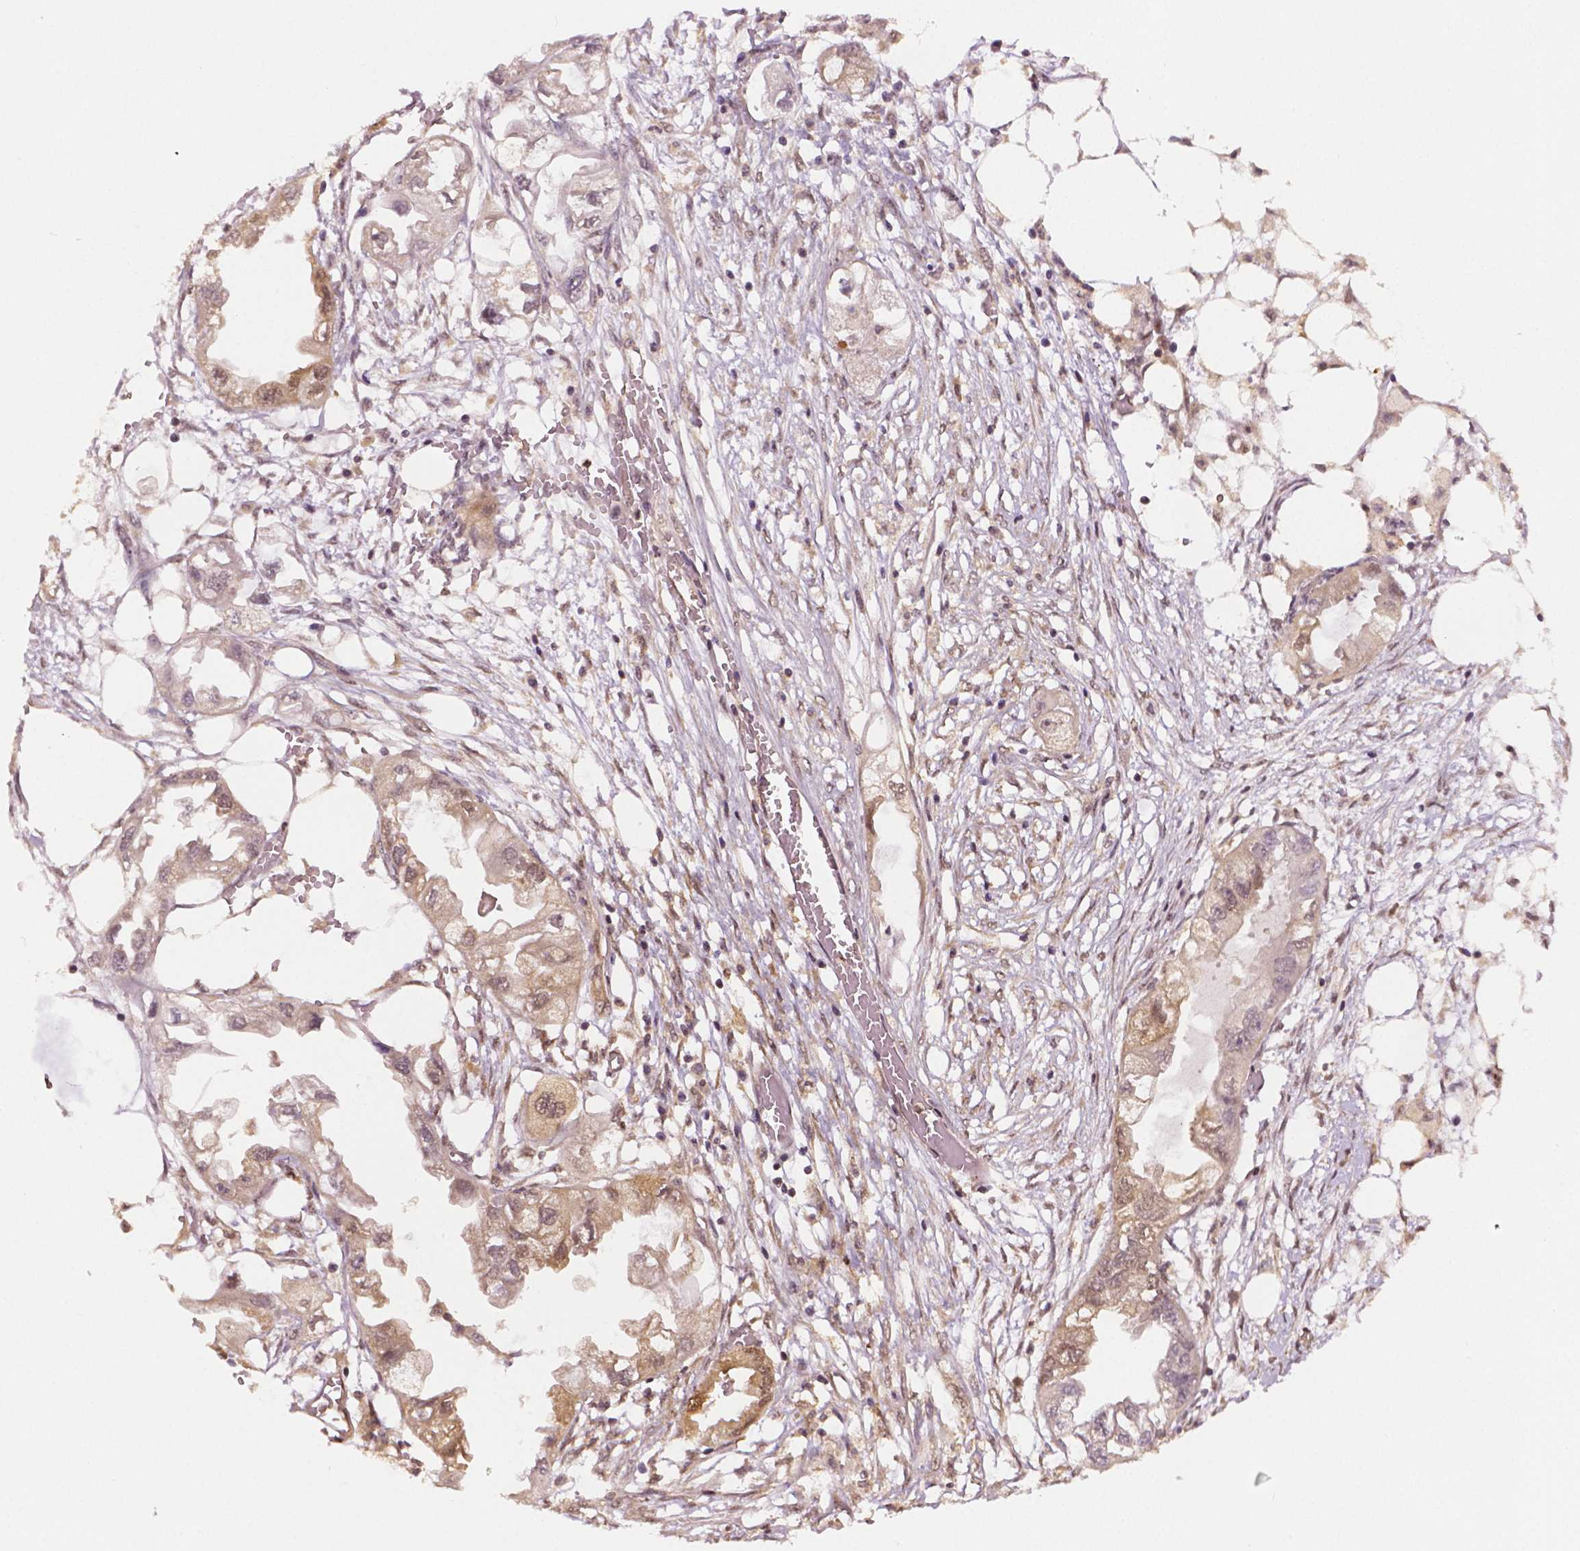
{"staining": {"intensity": "weak", "quantity": "<25%", "location": "cytoplasmic/membranous,nuclear"}, "tissue": "endometrial cancer", "cell_type": "Tumor cells", "image_type": "cancer", "snomed": [{"axis": "morphology", "description": "Adenocarcinoma, NOS"}, {"axis": "morphology", "description": "Adenocarcinoma, metastatic, NOS"}, {"axis": "topography", "description": "Adipose tissue"}, {"axis": "topography", "description": "Endometrium"}], "caption": "The photomicrograph displays no significant expression in tumor cells of endometrial metastatic adenocarcinoma.", "gene": "STAT3", "patient": {"sex": "female", "age": 67}}